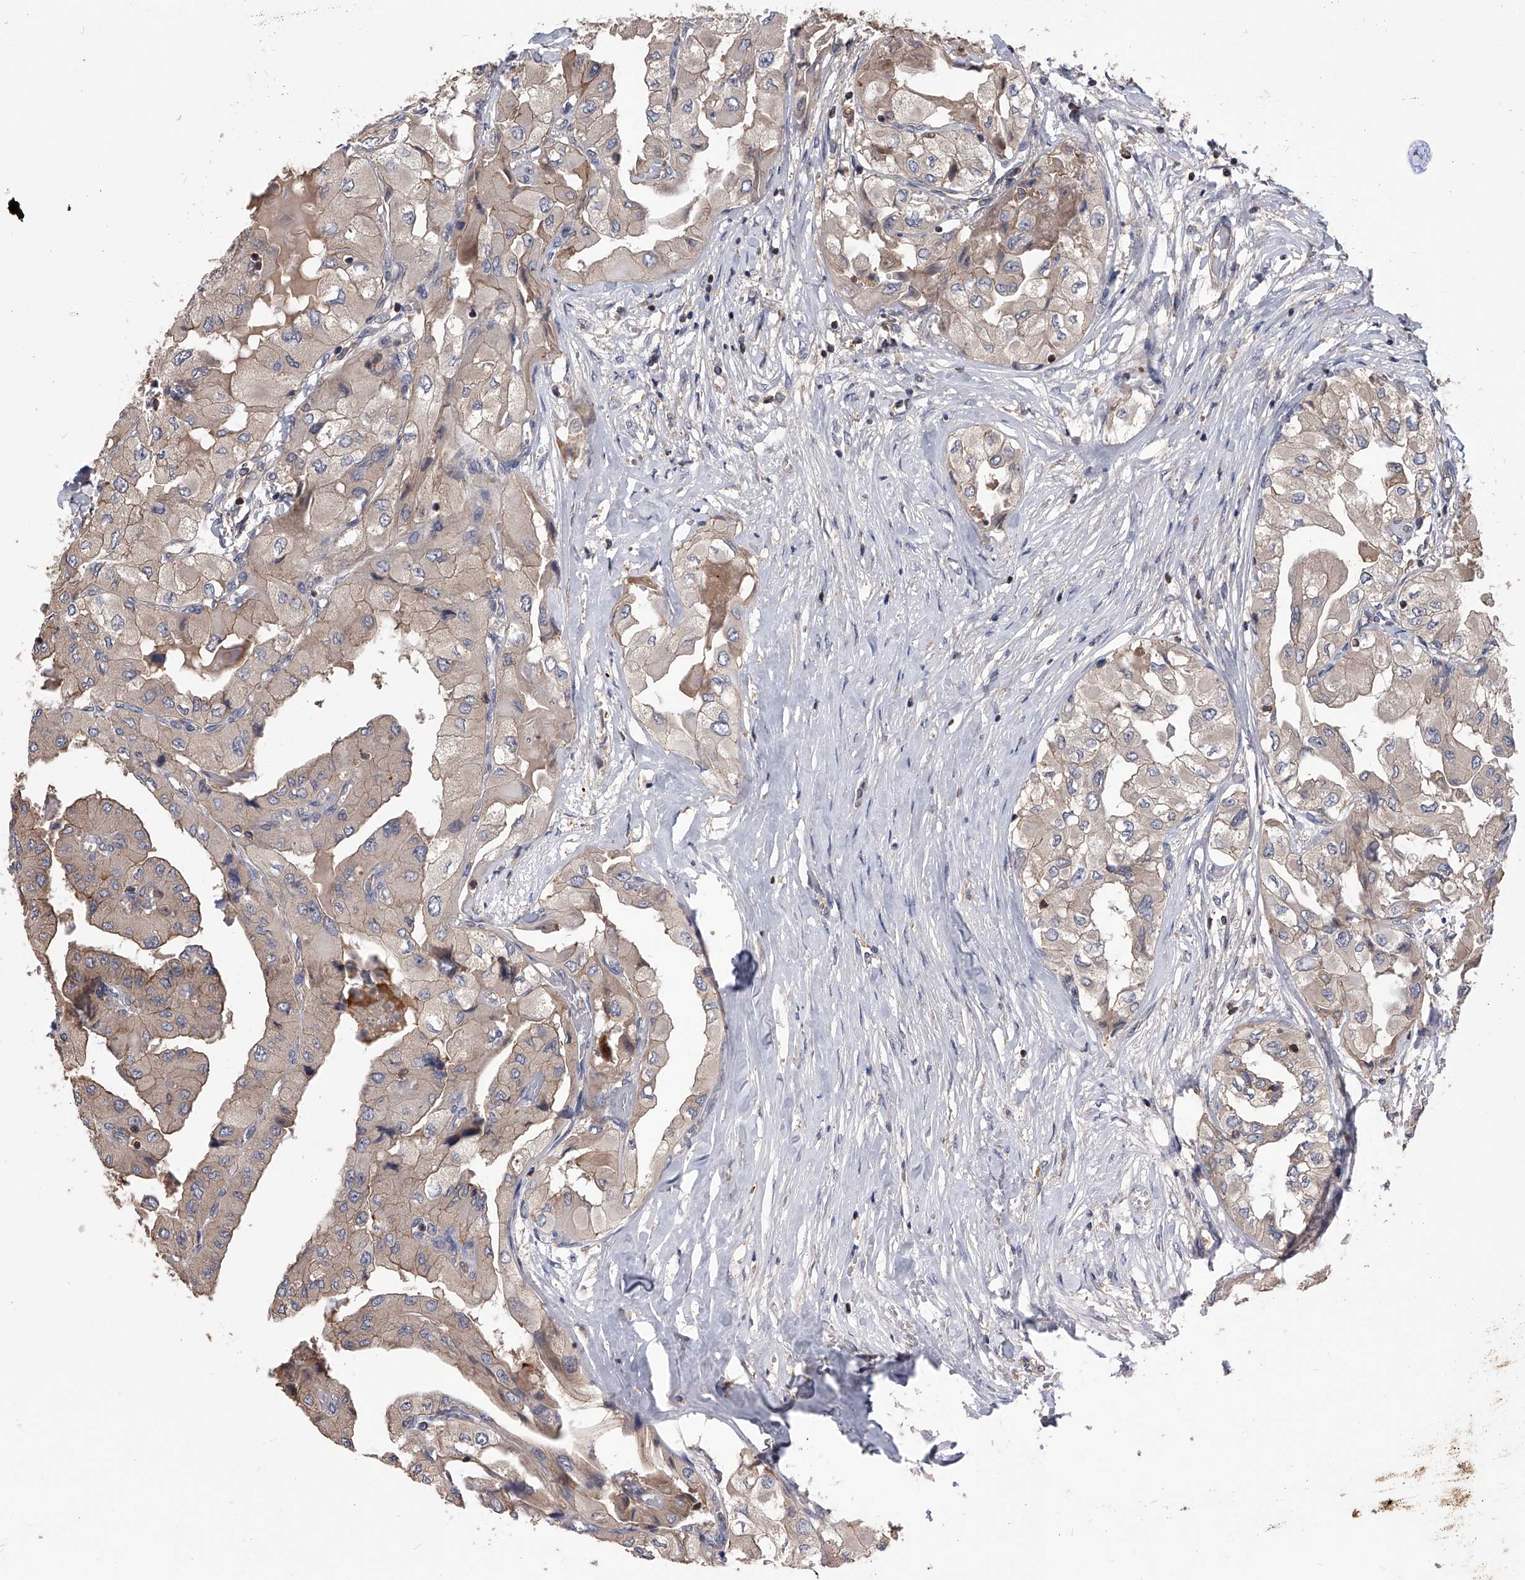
{"staining": {"intensity": "moderate", "quantity": "25%-75%", "location": "cytoplasmic/membranous"}, "tissue": "thyroid cancer", "cell_type": "Tumor cells", "image_type": "cancer", "snomed": [{"axis": "morphology", "description": "Papillary adenocarcinoma, NOS"}, {"axis": "topography", "description": "Thyroid gland"}], "caption": "A photomicrograph showing moderate cytoplasmic/membranous expression in approximately 25%-75% of tumor cells in thyroid papillary adenocarcinoma, as visualized by brown immunohistochemical staining.", "gene": "CUL7", "patient": {"sex": "female", "age": 59}}